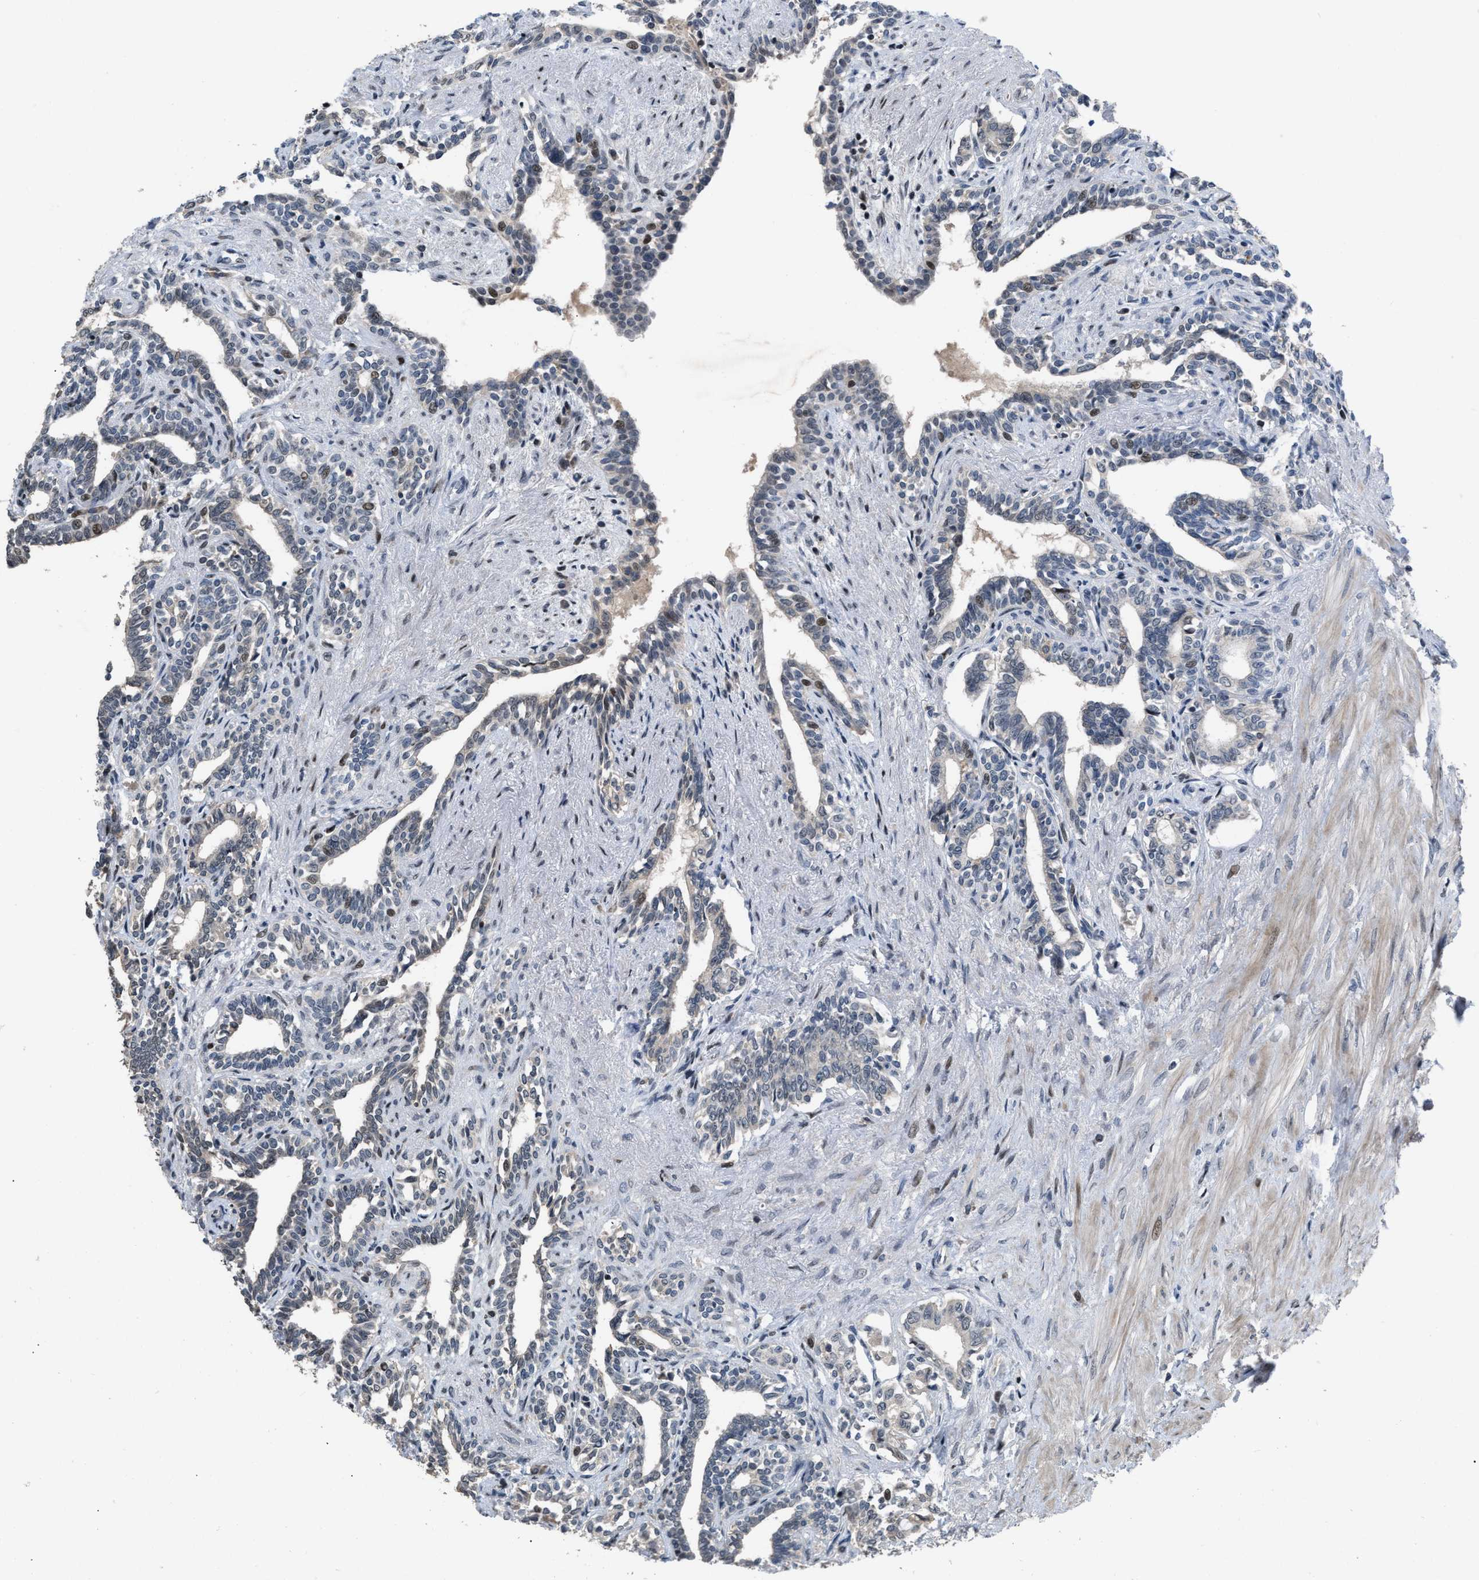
{"staining": {"intensity": "moderate", "quantity": "<25%", "location": "cytoplasmic/membranous,nuclear"}, "tissue": "seminal vesicle", "cell_type": "Glandular cells", "image_type": "normal", "snomed": [{"axis": "morphology", "description": "Normal tissue, NOS"}, {"axis": "morphology", "description": "Adenocarcinoma, High grade"}, {"axis": "topography", "description": "Prostate"}, {"axis": "topography", "description": "Seminal veicle"}], "caption": "Protein analysis of benign seminal vesicle reveals moderate cytoplasmic/membranous,nuclear expression in approximately <25% of glandular cells.", "gene": "SETDB1", "patient": {"sex": "male", "age": 55}}